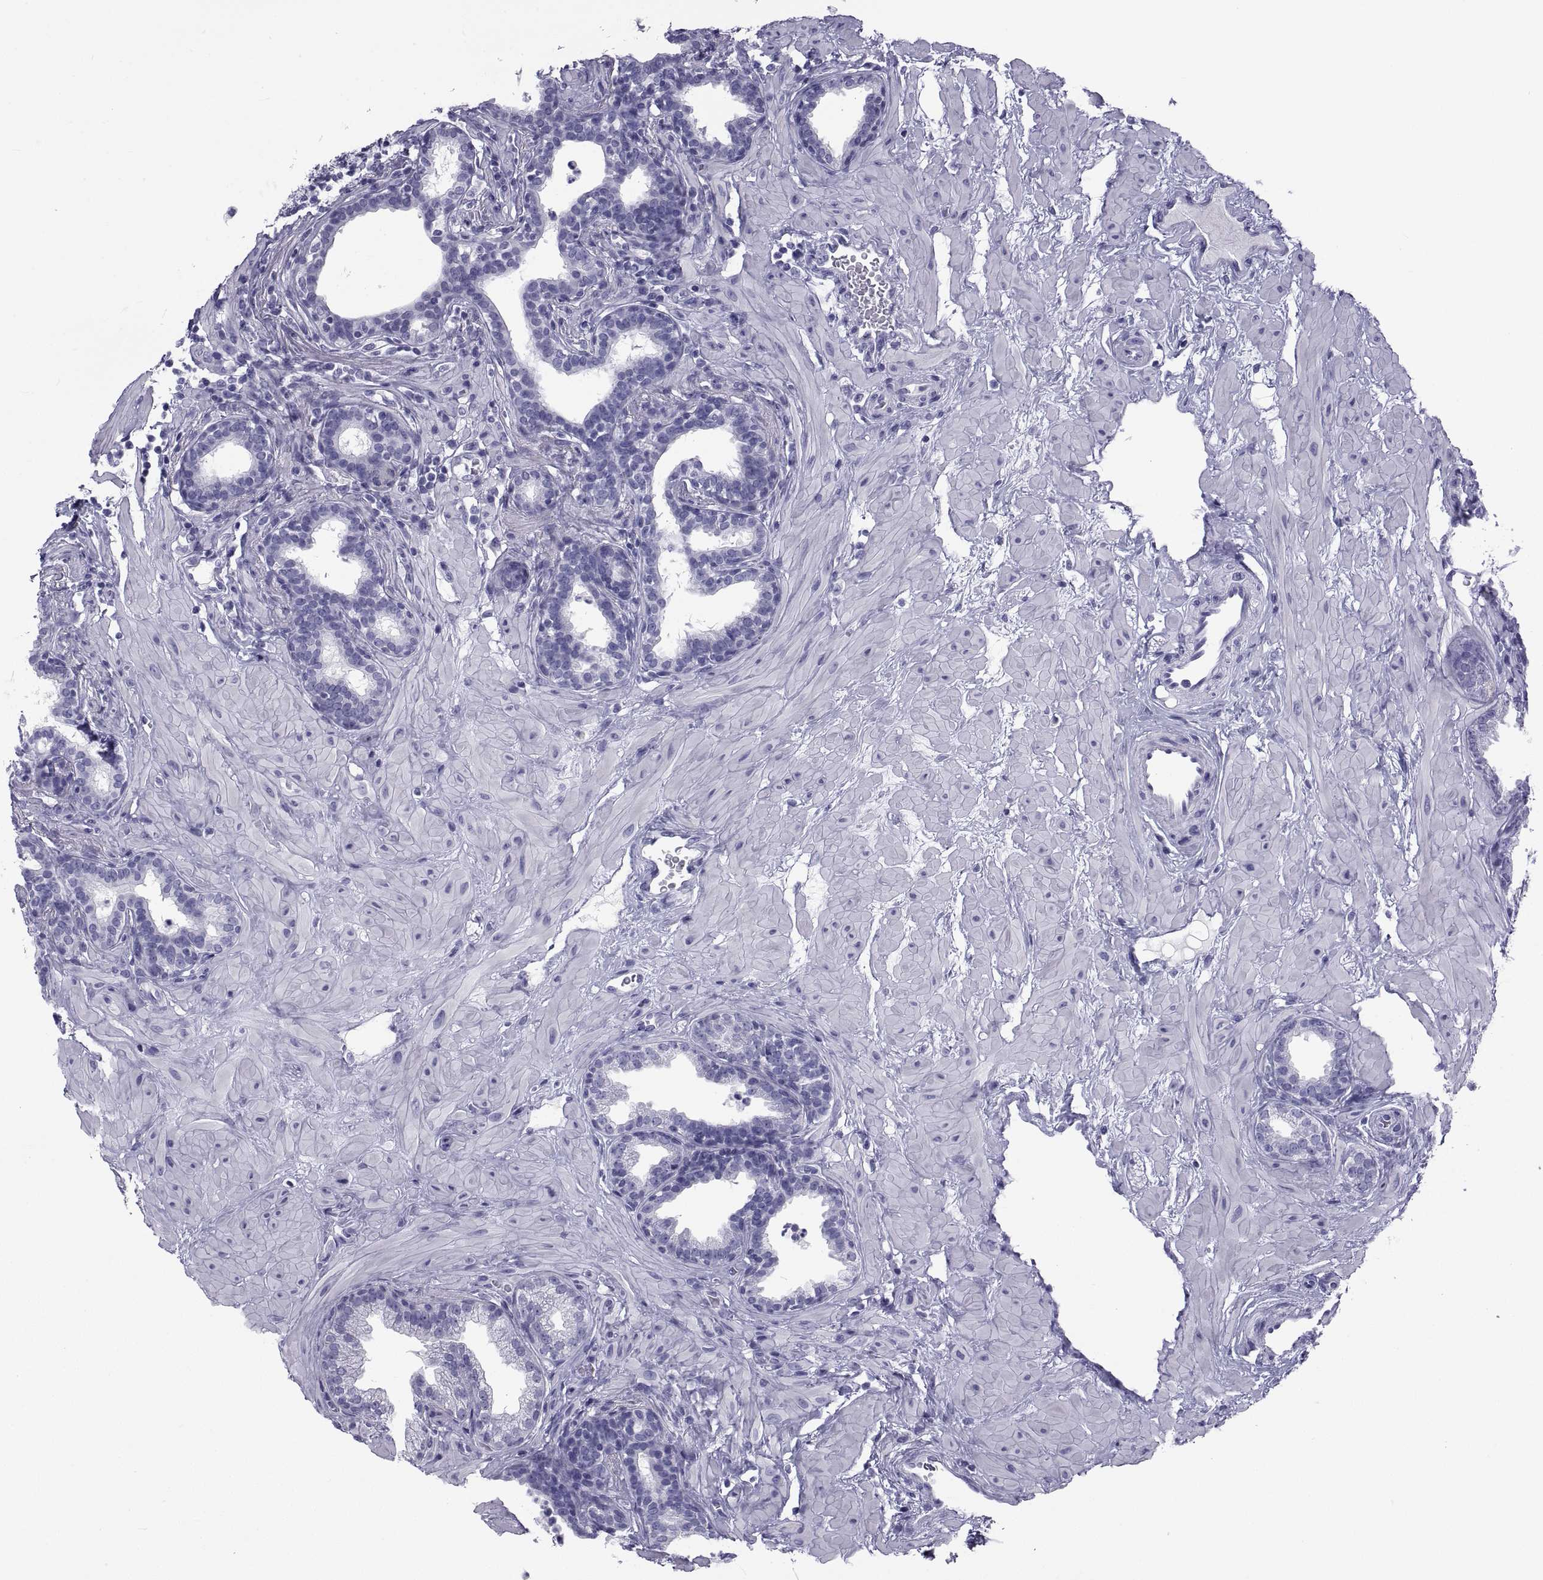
{"staining": {"intensity": "weak", "quantity": "<25%", "location": "cytoplasmic/membranous"}, "tissue": "prostate", "cell_type": "Glandular cells", "image_type": "normal", "snomed": [{"axis": "morphology", "description": "Normal tissue, NOS"}, {"axis": "topography", "description": "Prostate"}], "caption": "Glandular cells are negative for protein expression in unremarkable human prostate. (Brightfield microscopy of DAB IHC at high magnification).", "gene": "NPTX2", "patient": {"sex": "male", "age": 37}}